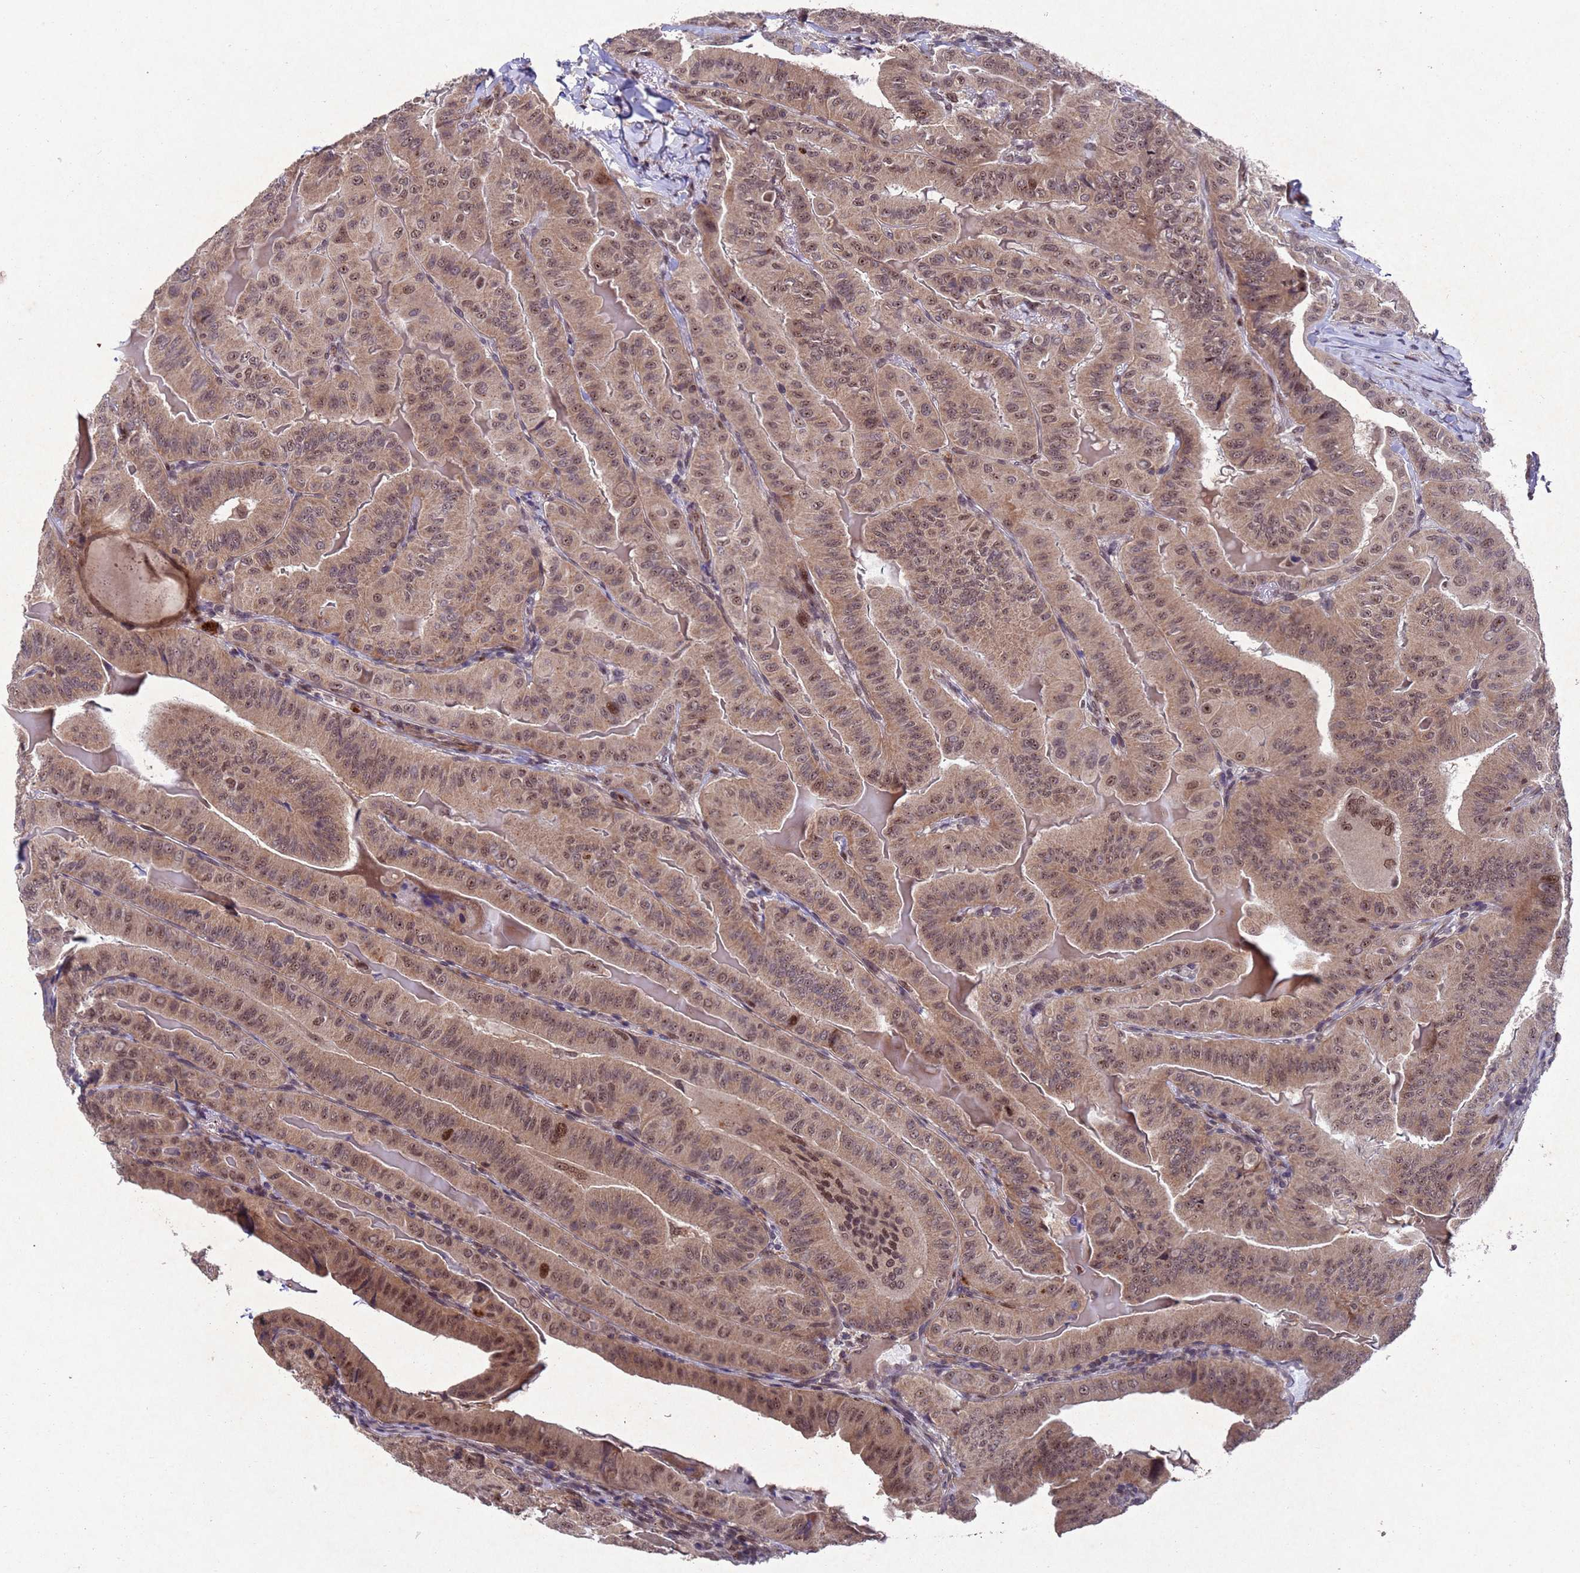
{"staining": {"intensity": "moderate", "quantity": ">75%", "location": "cytoplasmic/membranous,nuclear"}, "tissue": "thyroid cancer", "cell_type": "Tumor cells", "image_type": "cancer", "snomed": [{"axis": "morphology", "description": "Papillary adenocarcinoma, NOS"}, {"axis": "topography", "description": "Thyroid gland"}], "caption": "This photomicrograph exhibits thyroid papillary adenocarcinoma stained with IHC to label a protein in brown. The cytoplasmic/membranous and nuclear of tumor cells show moderate positivity for the protein. Nuclei are counter-stained blue.", "gene": "TBK1", "patient": {"sex": "female", "age": 68}}